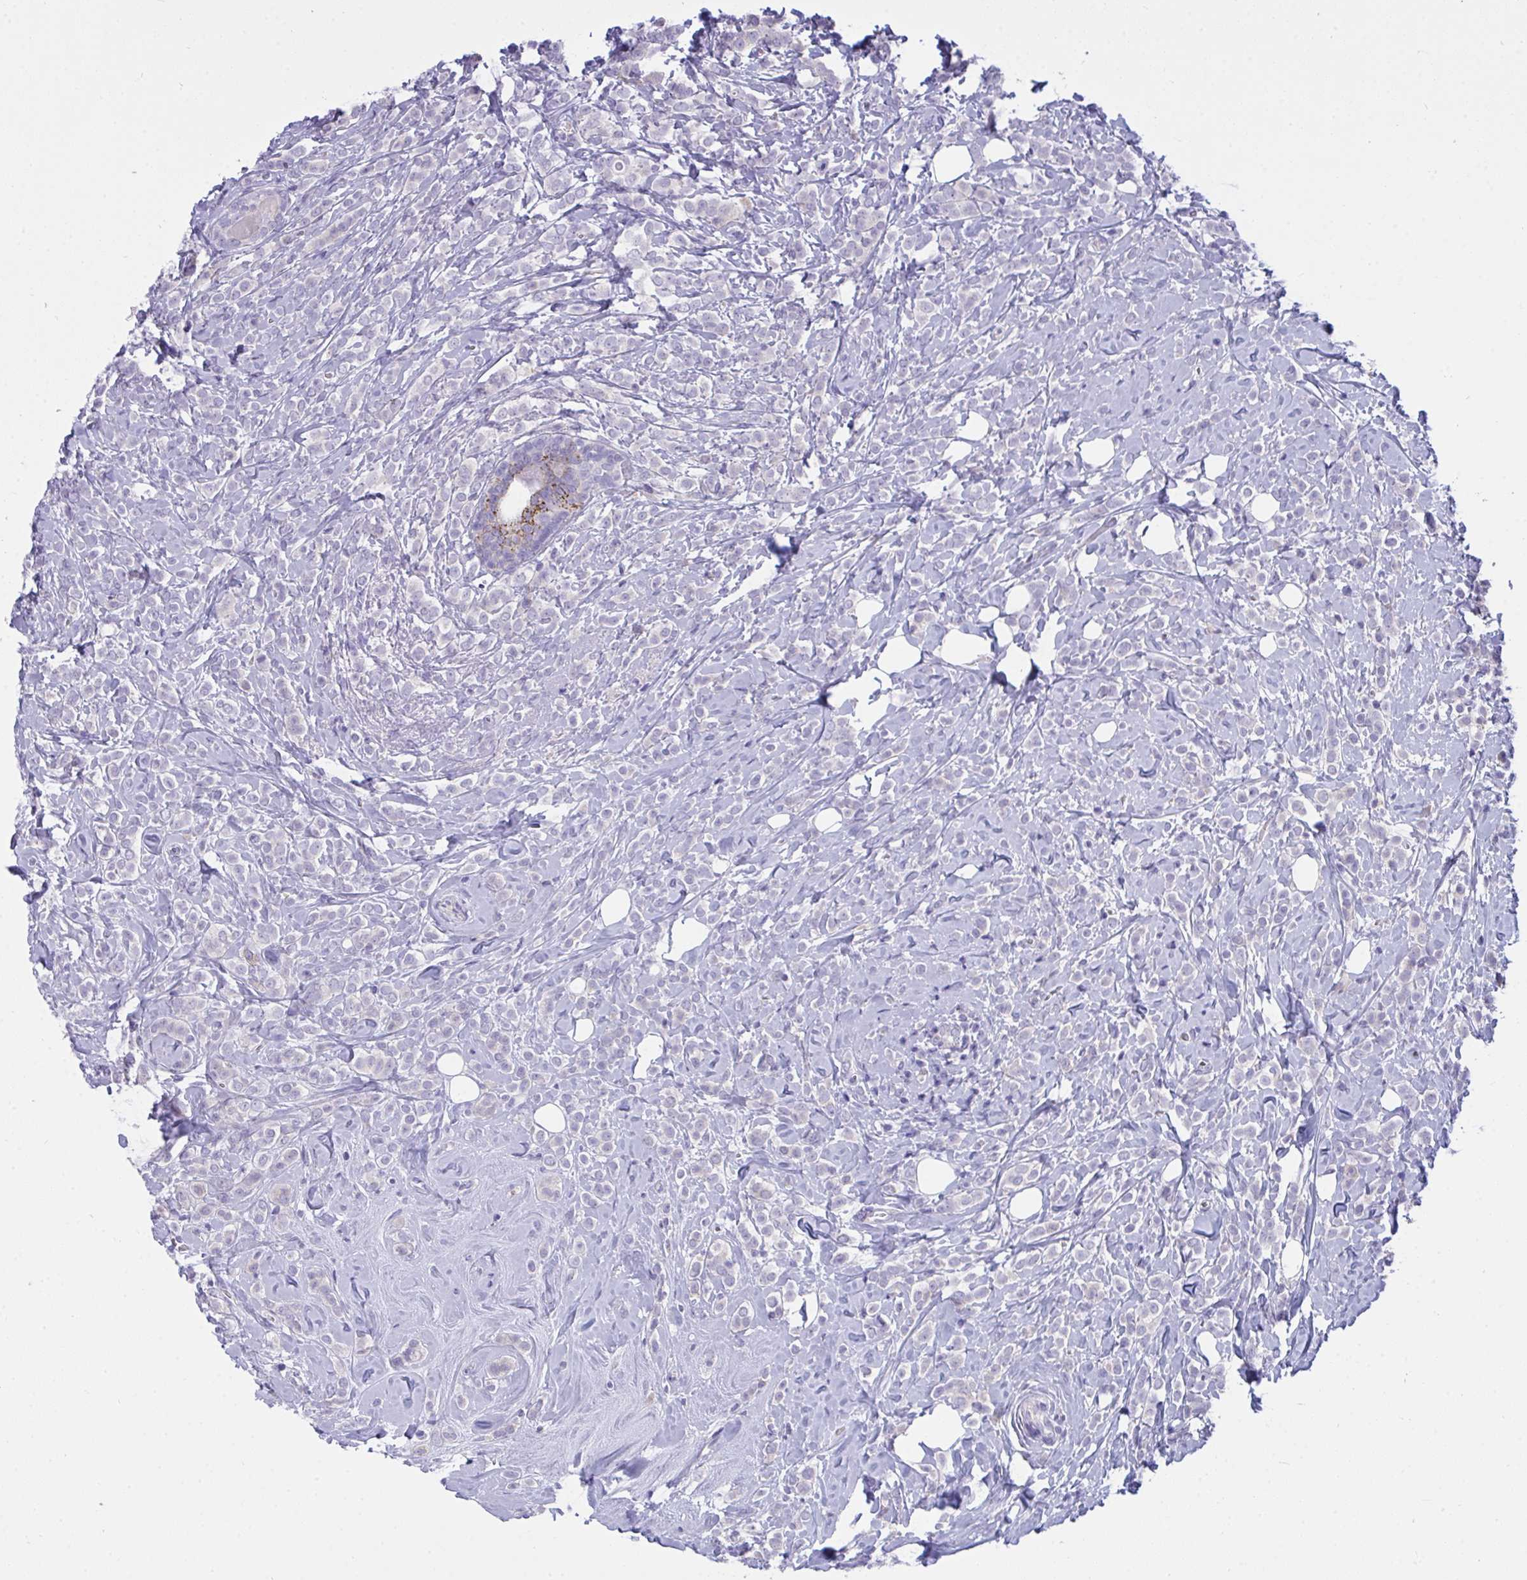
{"staining": {"intensity": "negative", "quantity": "none", "location": "none"}, "tissue": "breast cancer", "cell_type": "Tumor cells", "image_type": "cancer", "snomed": [{"axis": "morphology", "description": "Lobular carcinoma"}, {"axis": "topography", "description": "Breast"}], "caption": "The micrograph demonstrates no significant expression in tumor cells of breast cancer (lobular carcinoma). (Brightfield microscopy of DAB immunohistochemistry at high magnification).", "gene": "SEMA6B", "patient": {"sex": "female", "age": 49}}